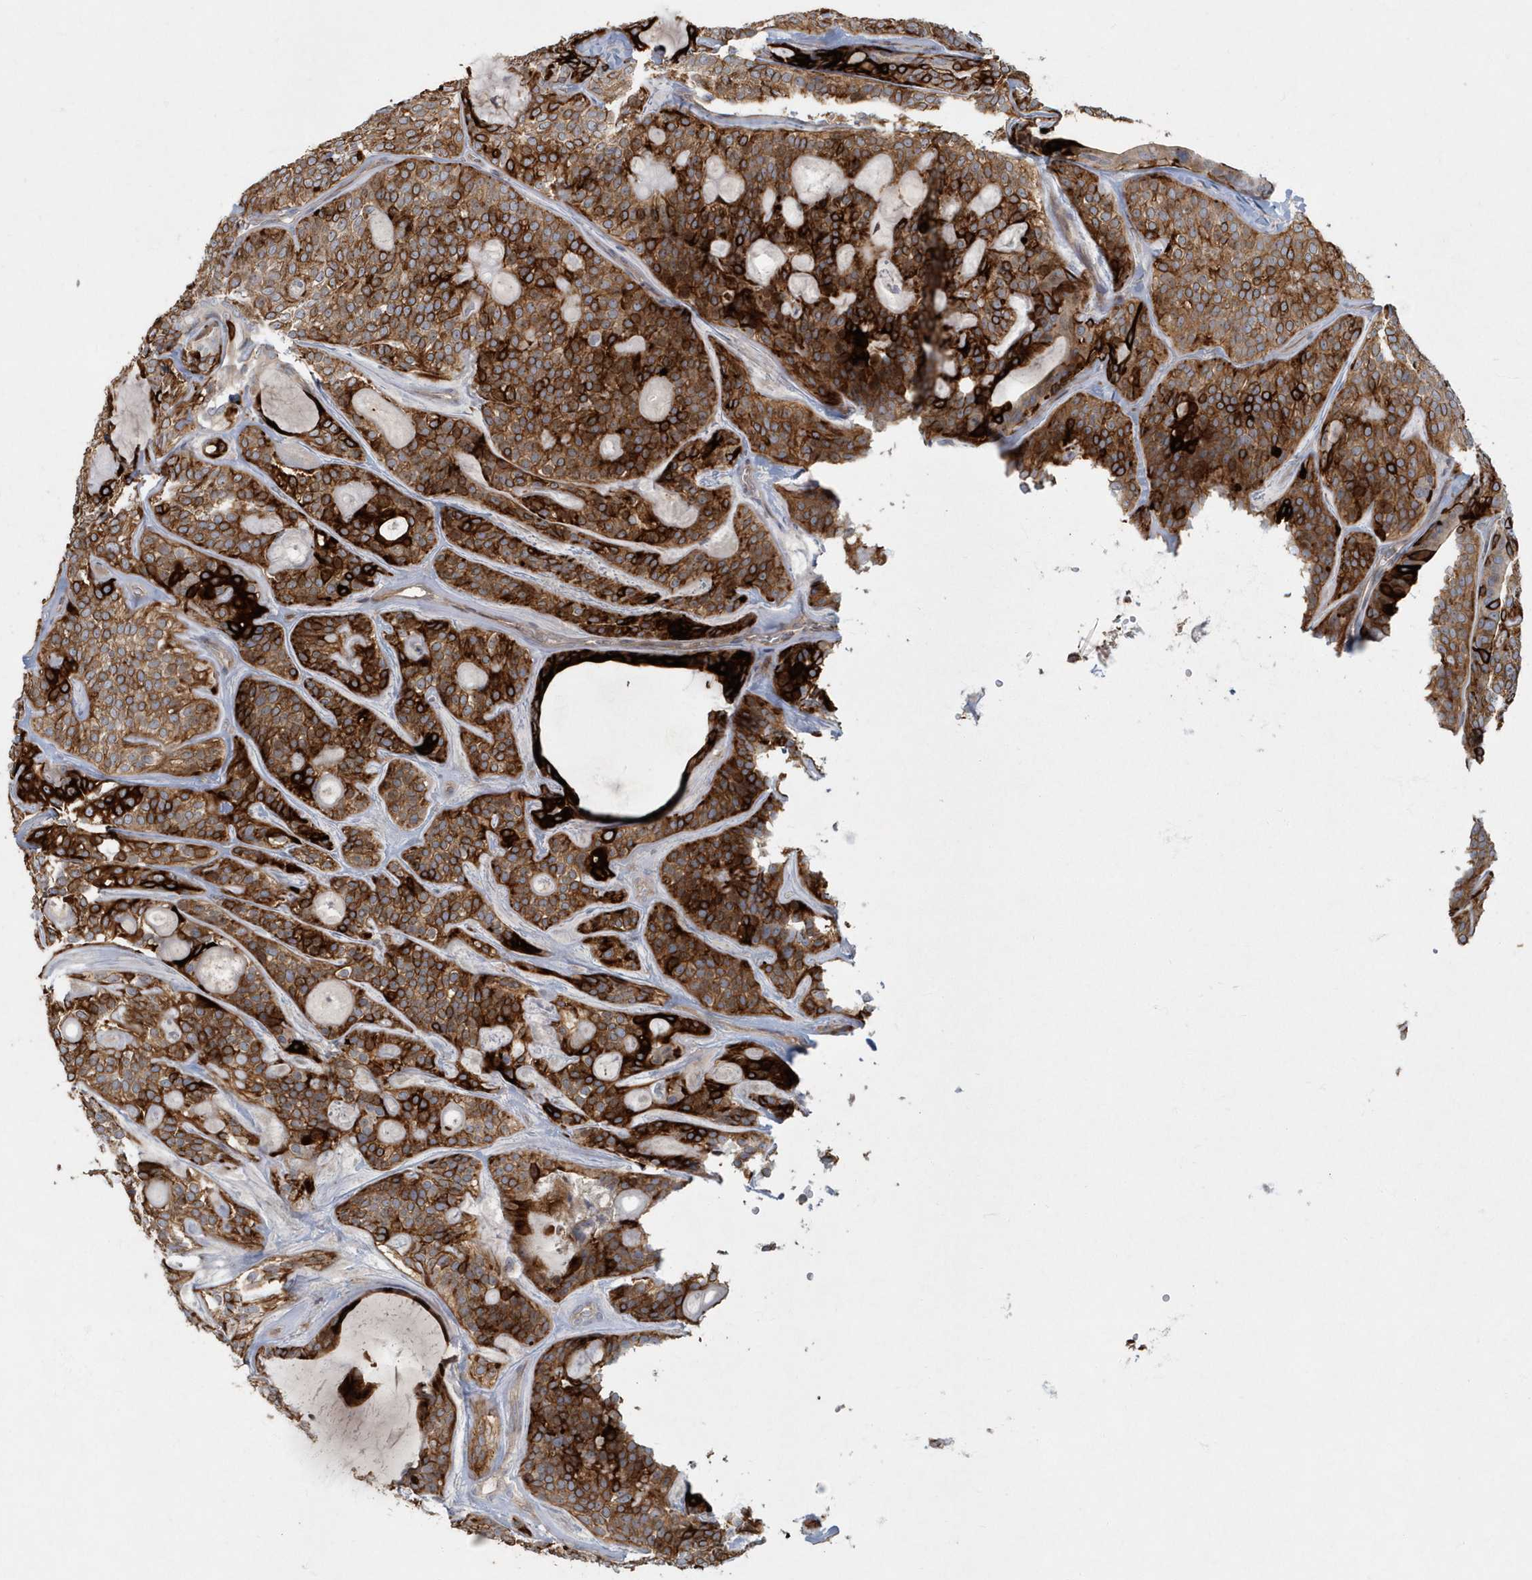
{"staining": {"intensity": "strong", "quantity": ">75%", "location": "cytoplasmic/membranous"}, "tissue": "head and neck cancer", "cell_type": "Tumor cells", "image_type": "cancer", "snomed": [{"axis": "morphology", "description": "Adenocarcinoma, NOS"}, {"axis": "topography", "description": "Head-Neck"}], "caption": "Immunohistochemical staining of adenocarcinoma (head and neck) shows high levels of strong cytoplasmic/membranous staining in approximately >75% of tumor cells.", "gene": "ARHGEF38", "patient": {"sex": "male", "age": 66}}